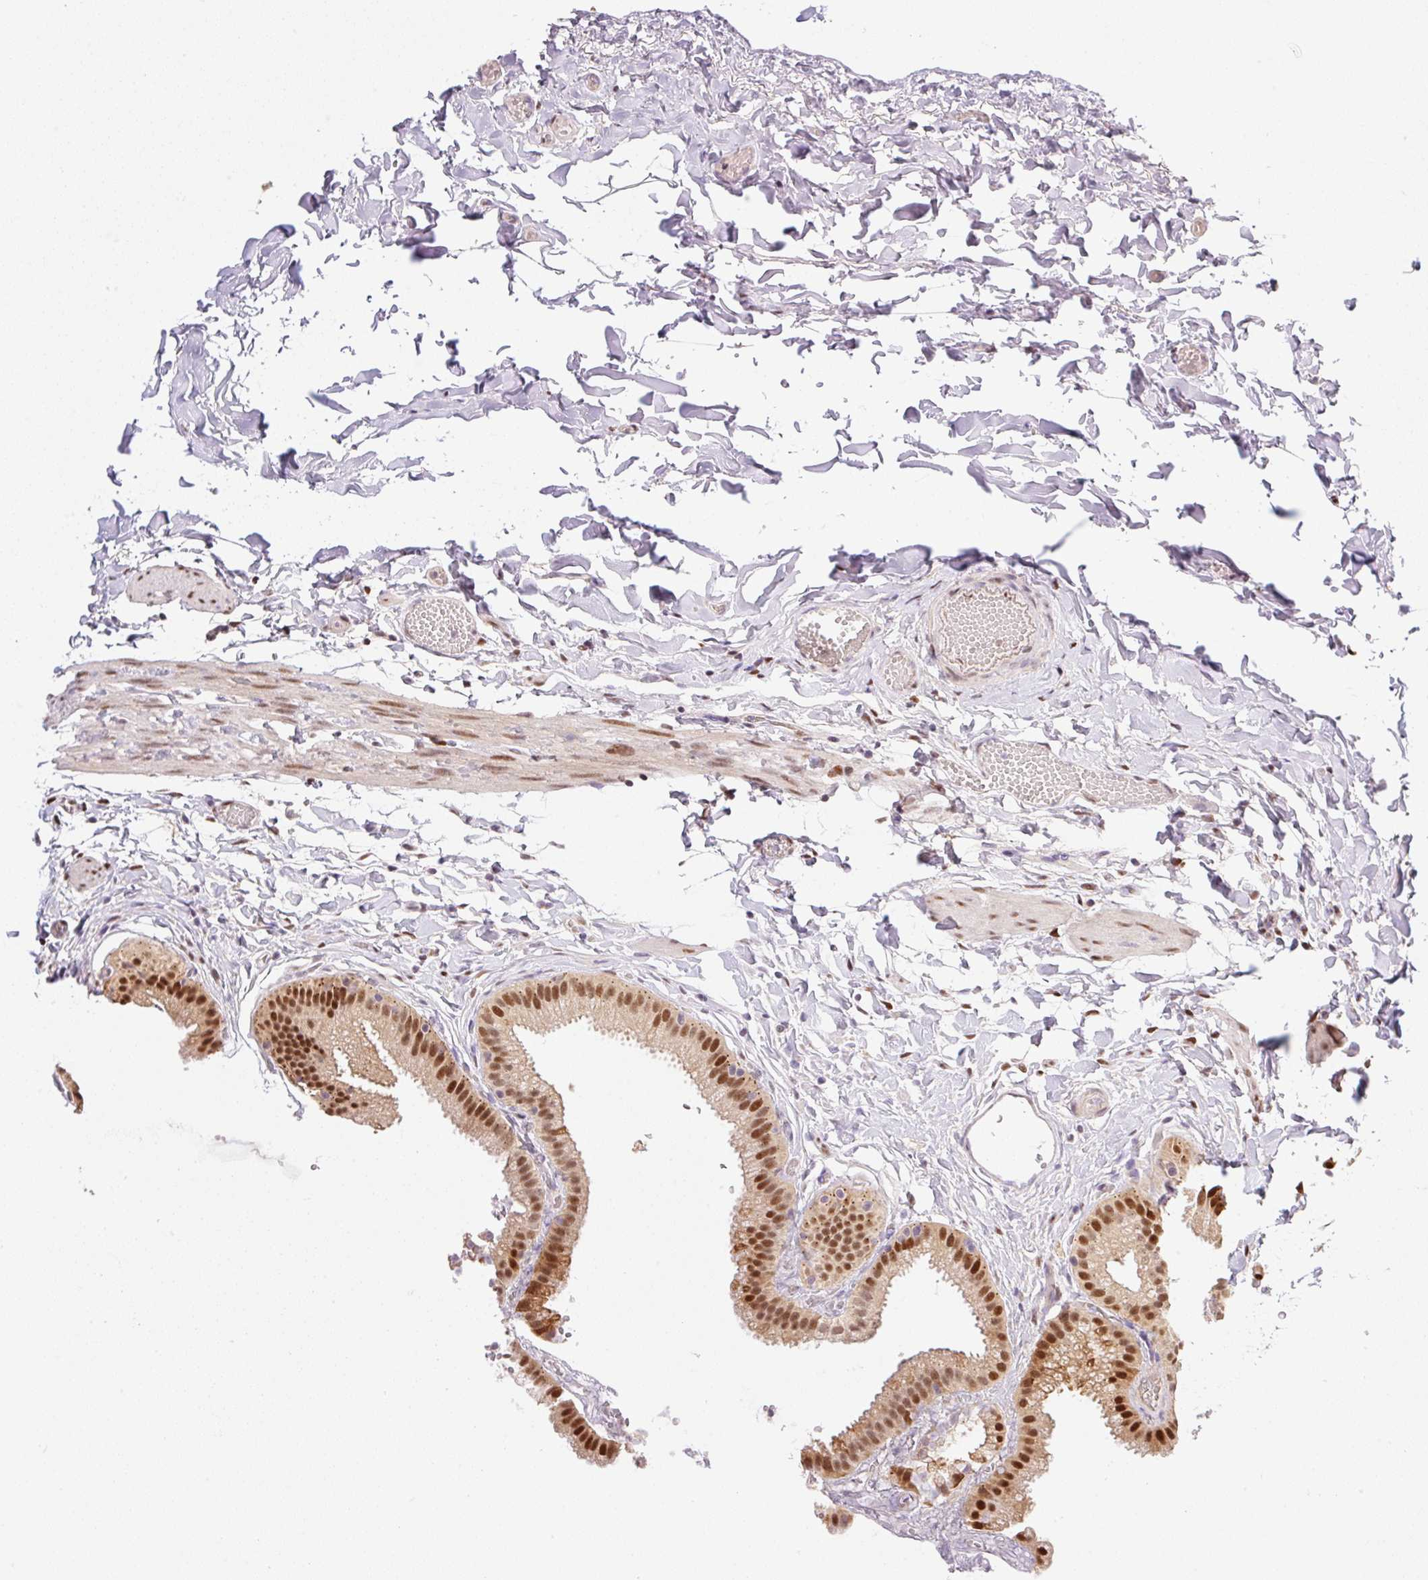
{"staining": {"intensity": "strong", "quantity": ">75%", "location": "nuclear"}, "tissue": "gallbladder", "cell_type": "Glandular cells", "image_type": "normal", "snomed": [{"axis": "morphology", "description": "Normal tissue, NOS"}, {"axis": "topography", "description": "Gallbladder"}], "caption": "A high-resolution photomicrograph shows immunohistochemistry (IHC) staining of unremarkable gallbladder, which exhibits strong nuclear staining in about >75% of glandular cells. (DAB IHC, brown staining for protein, blue staining for nuclei).", "gene": "GPR139", "patient": {"sex": "female", "age": 63}}